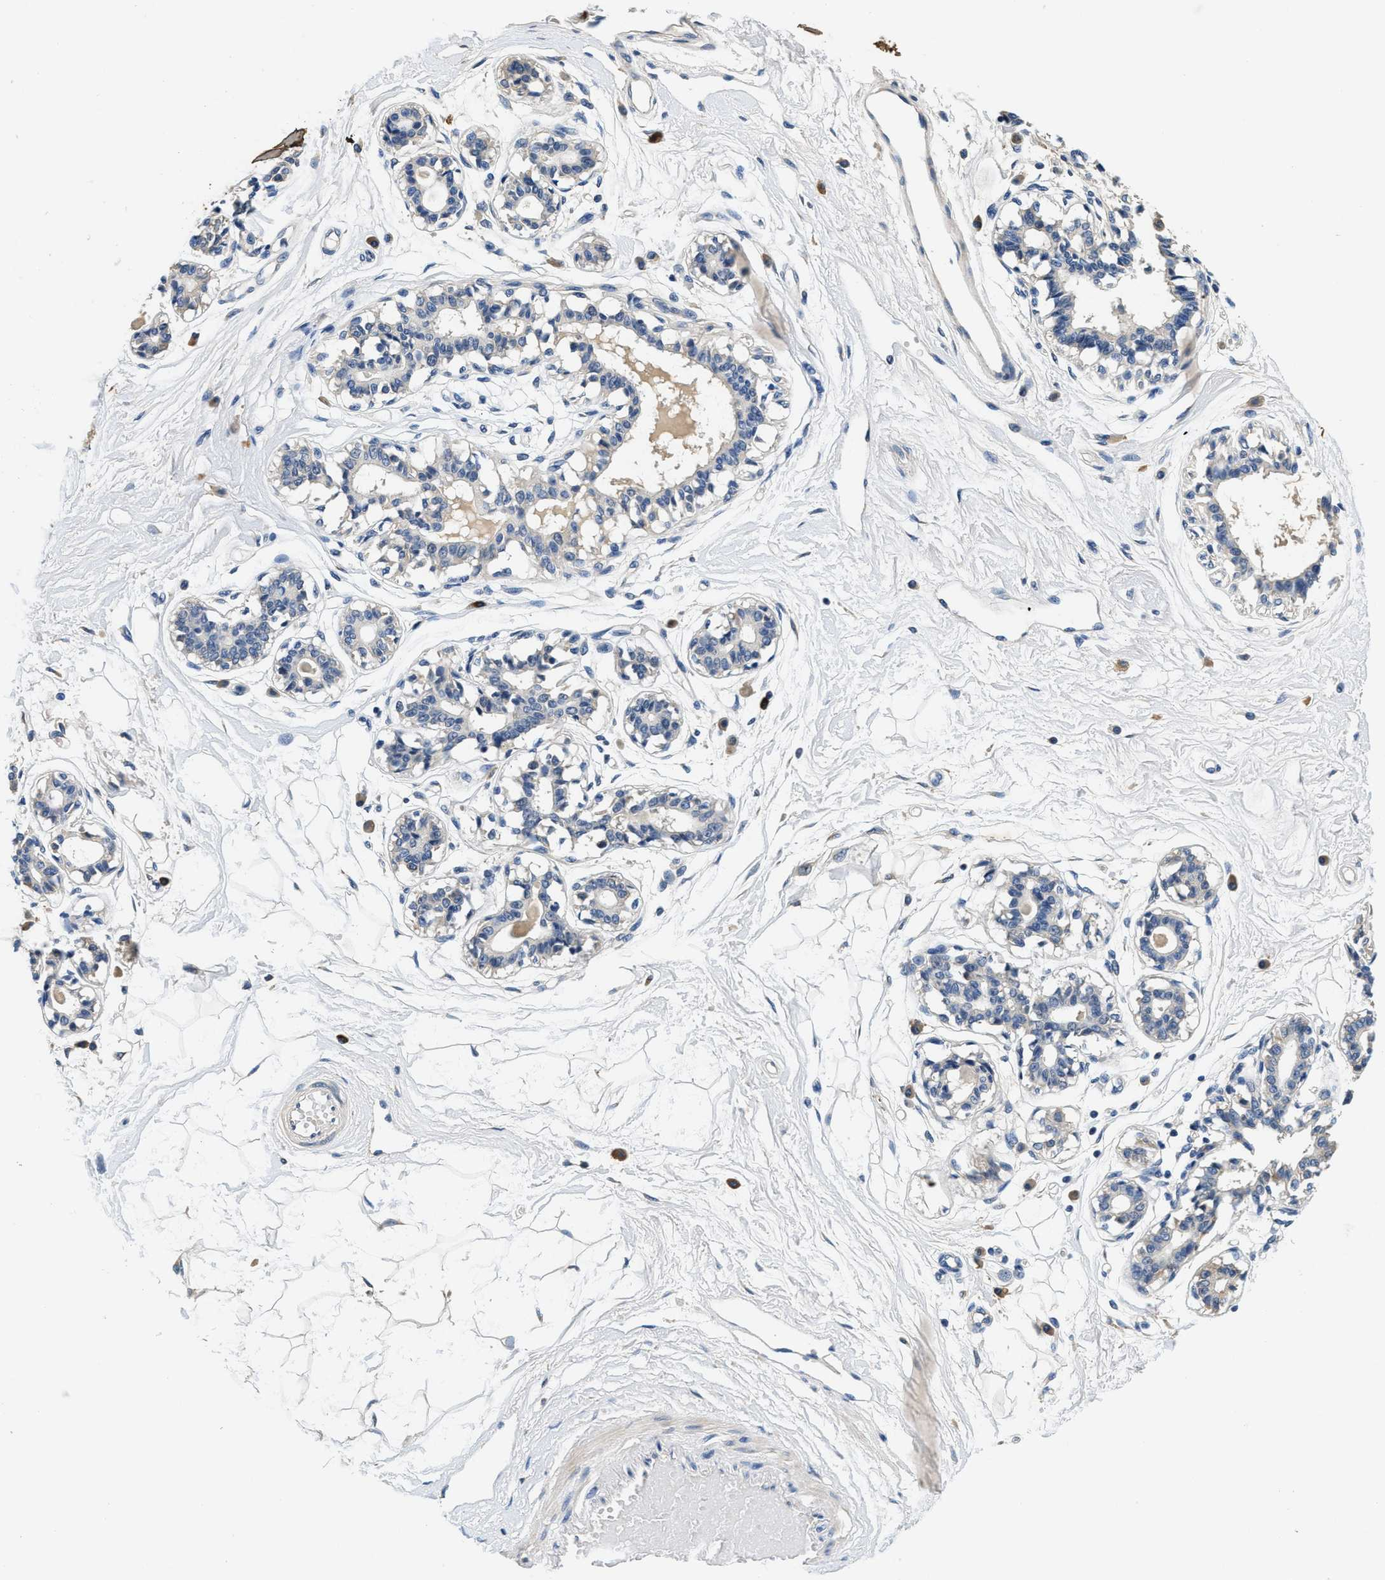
{"staining": {"intensity": "negative", "quantity": "none", "location": "none"}, "tissue": "breast", "cell_type": "Adipocytes", "image_type": "normal", "snomed": [{"axis": "morphology", "description": "Normal tissue, NOS"}, {"axis": "topography", "description": "Breast"}], "caption": "Immunohistochemistry (IHC) image of benign breast: human breast stained with DAB displays no significant protein expression in adipocytes.", "gene": "ALDH3A2", "patient": {"sex": "female", "age": 45}}